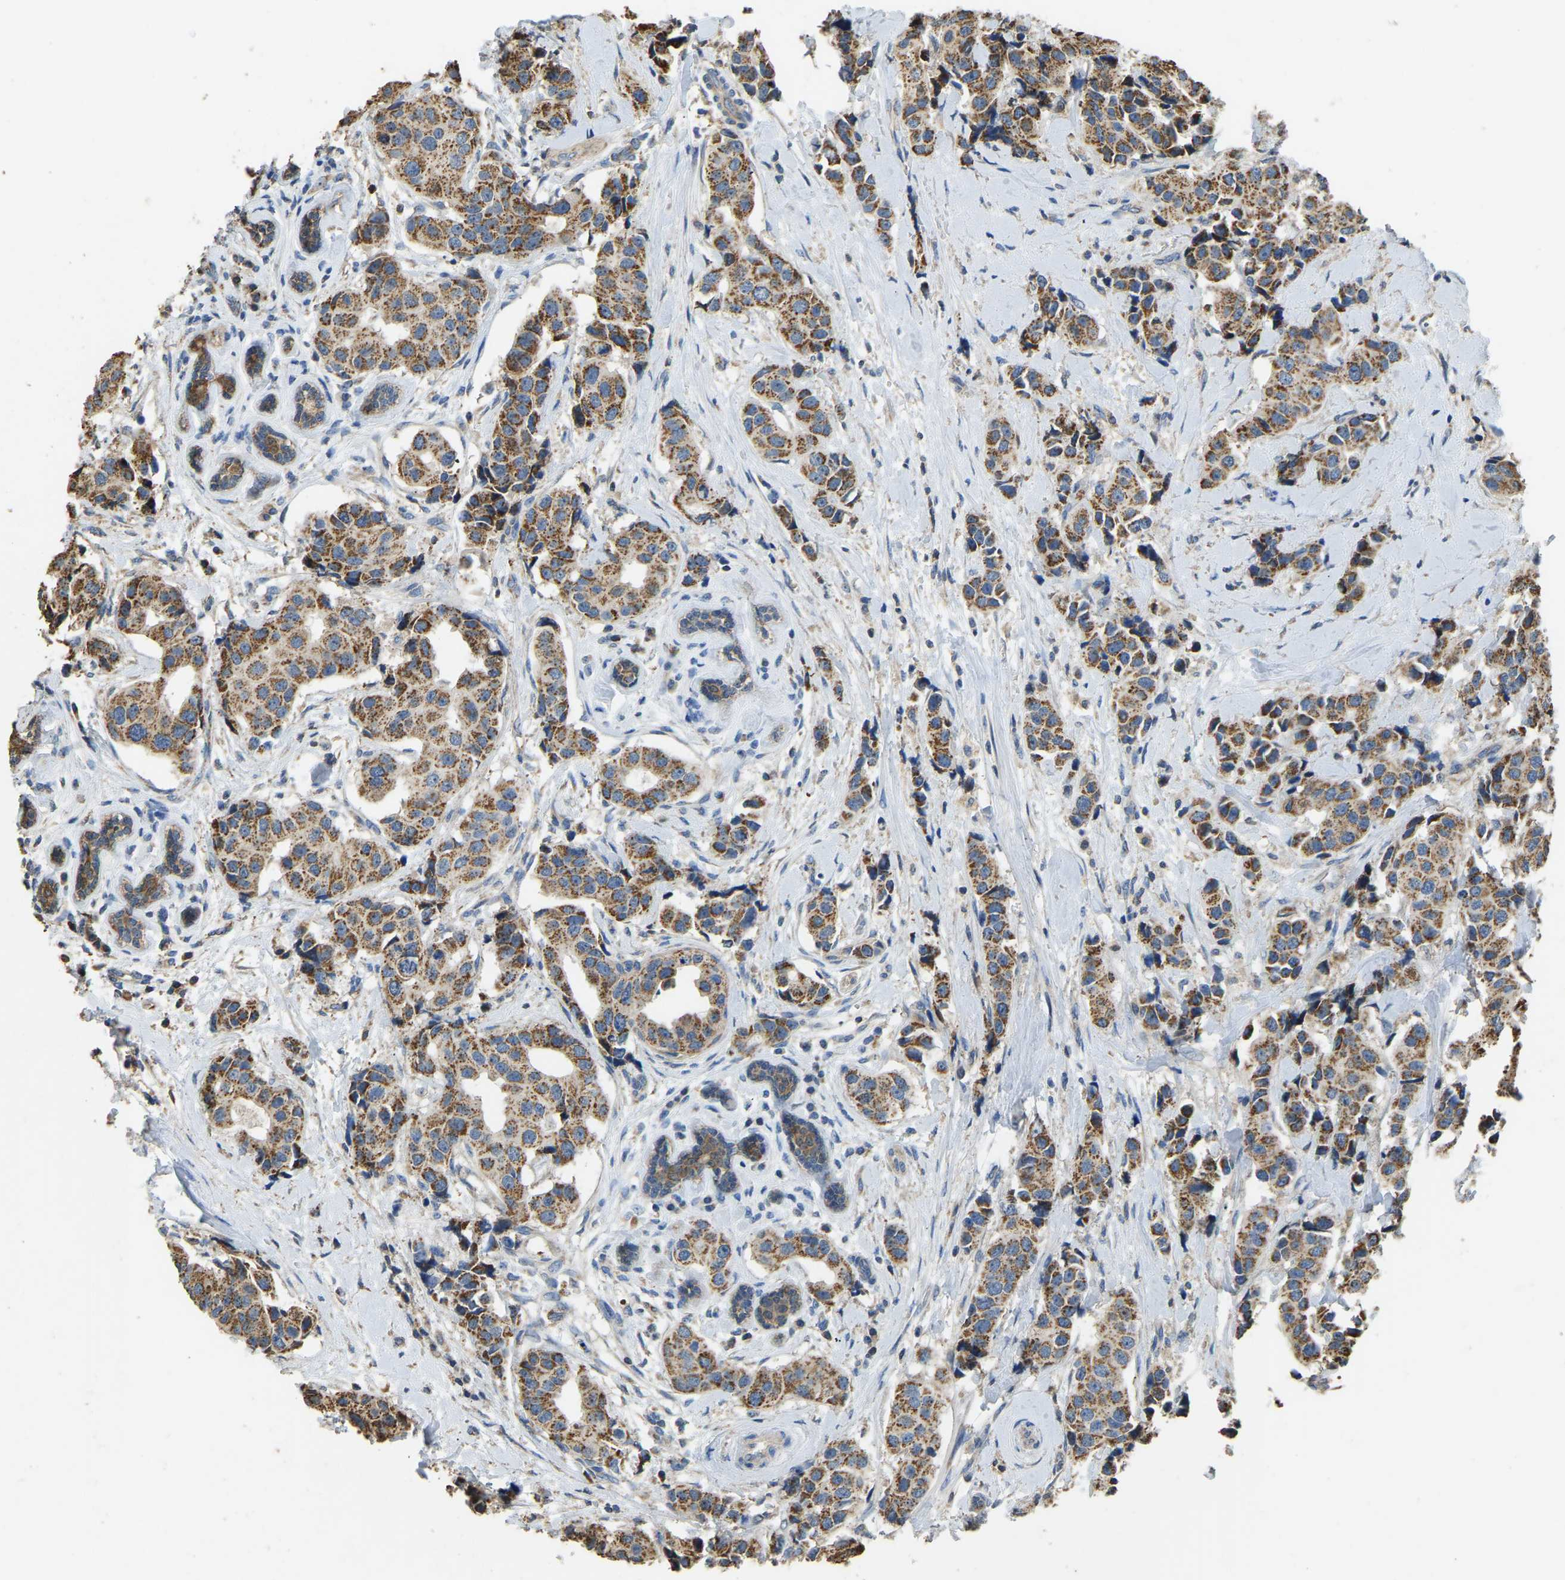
{"staining": {"intensity": "strong", "quantity": ">75%", "location": "cytoplasmic/membranous"}, "tissue": "breast cancer", "cell_type": "Tumor cells", "image_type": "cancer", "snomed": [{"axis": "morphology", "description": "Normal tissue, NOS"}, {"axis": "morphology", "description": "Duct carcinoma"}, {"axis": "topography", "description": "Breast"}], "caption": "Infiltrating ductal carcinoma (breast) stained with immunohistochemistry exhibits strong cytoplasmic/membranous staining in approximately >75% of tumor cells.", "gene": "TUFM", "patient": {"sex": "female", "age": 39}}